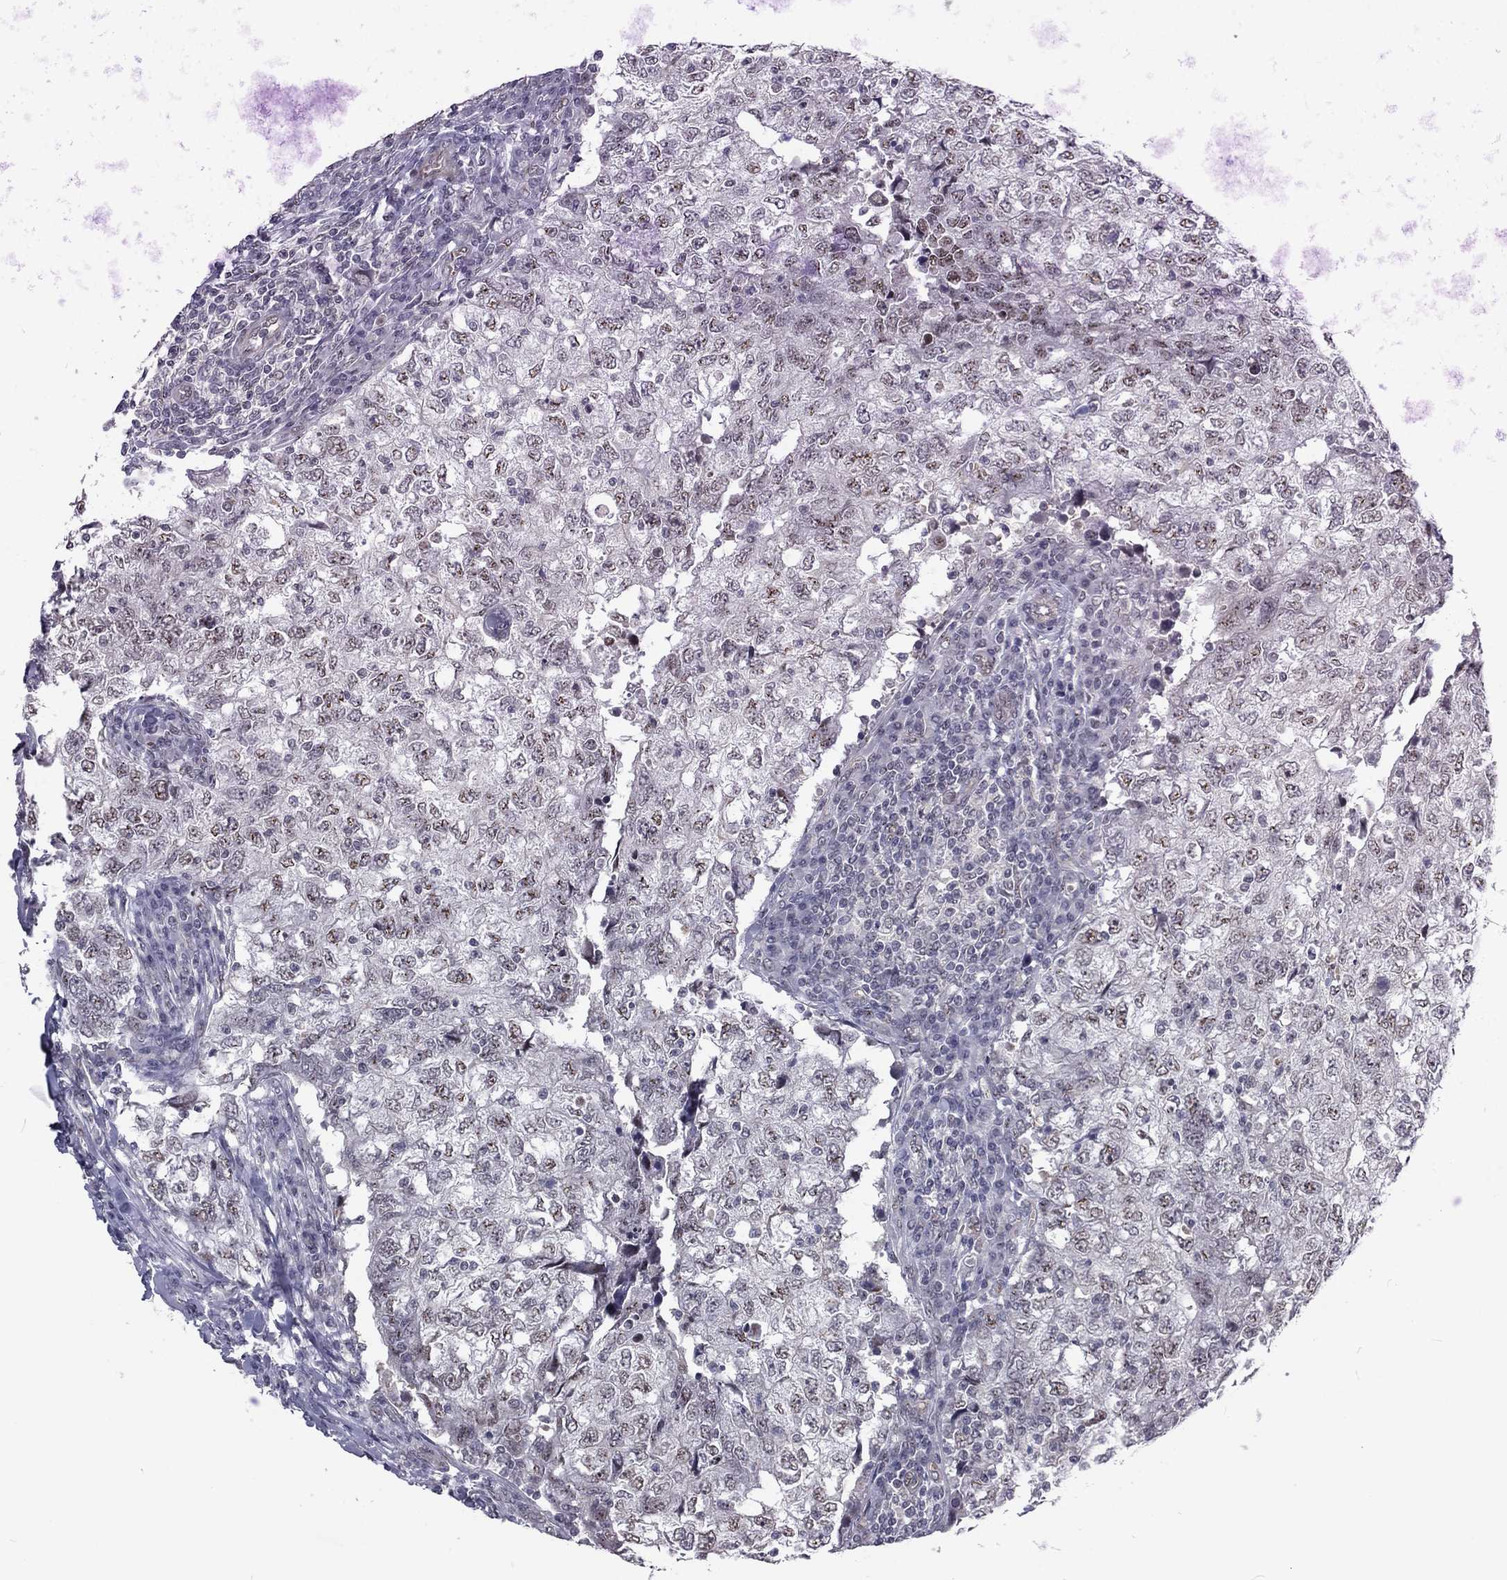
{"staining": {"intensity": "negative", "quantity": "none", "location": "none"}, "tissue": "breast cancer", "cell_type": "Tumor cells", "image_type": "cancer", "snomed": [{"axis": "morphology", "description": "Duct carcinoma"}, {"axis": "topography", "description": "Breast"}], "caption": "Immunohistochemistry (IHC) micrograph of human invasive ductal carcinoma (breast) stained for a protein (brown), which exhibits no staining in tumor cells.", "gene": "ZBED1", "patient": {"sex": "female", "age": 30}}